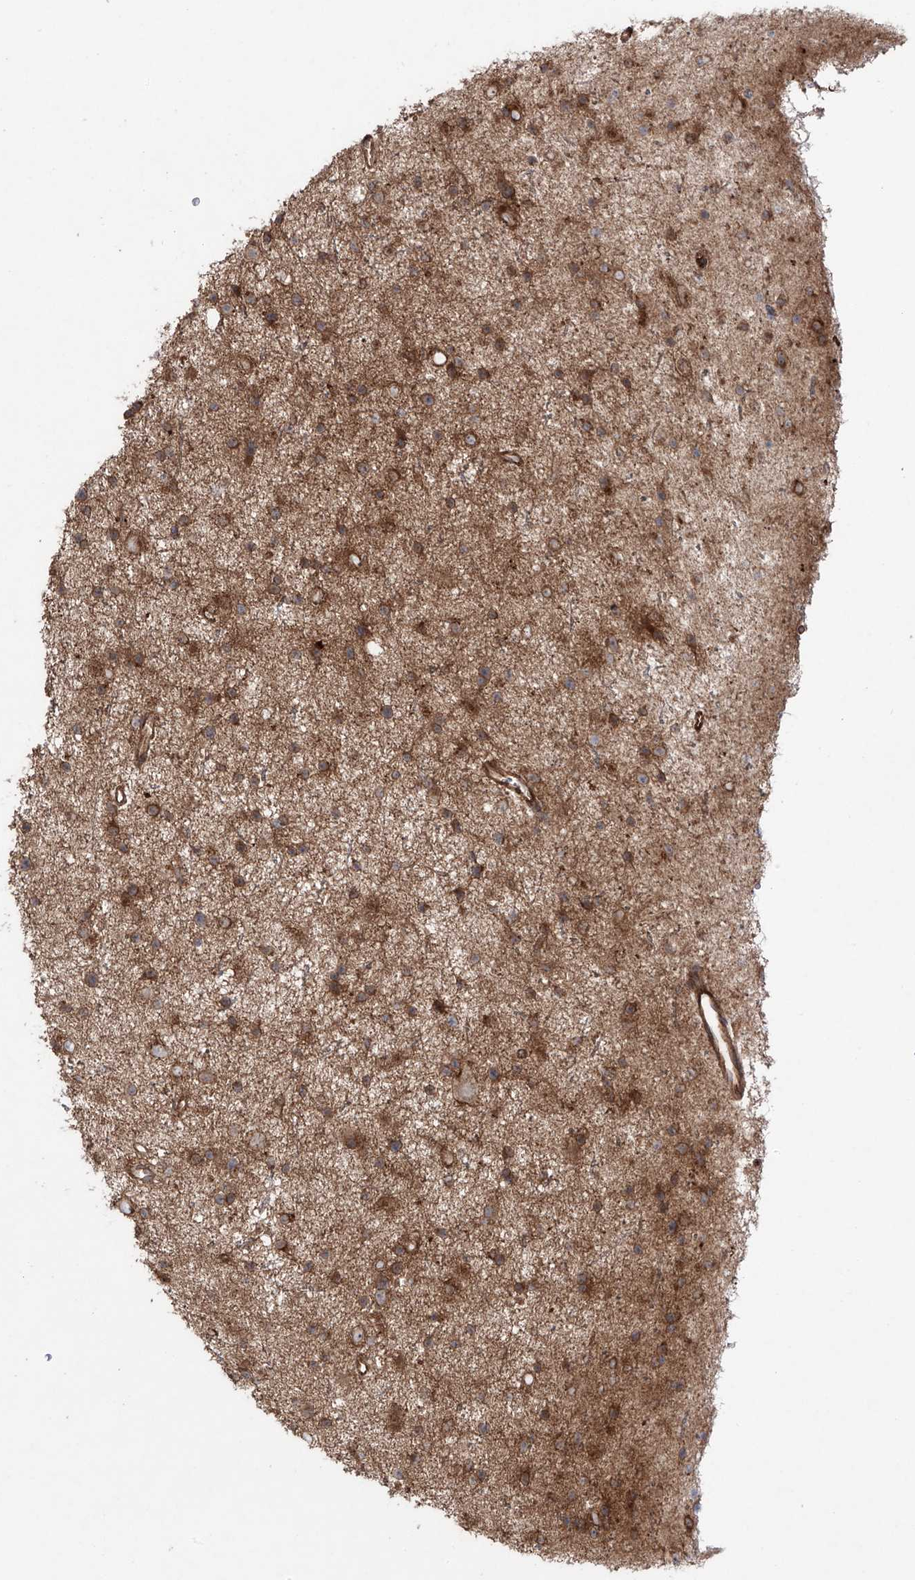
{"staining": {"intensity": "moderate", "quantity": ">75%", "location": "cytoplasmic/membranous"}, "tissue": "glioma", "cell_type": "Tumor cells", "image_type": "cancer", "snomed": [{"axis": "morphology", "description": "Glioma, malignant, Low grade"}, {"axis": "topography", "description": "Cerebral cortex"}], "caption": "Glioma tissue reveals moderate cytoplasmic/membranous expression in approximately >75% of tumor cells", "gene": "YKT6", "patient": {"sex": "female", "age": 39}}